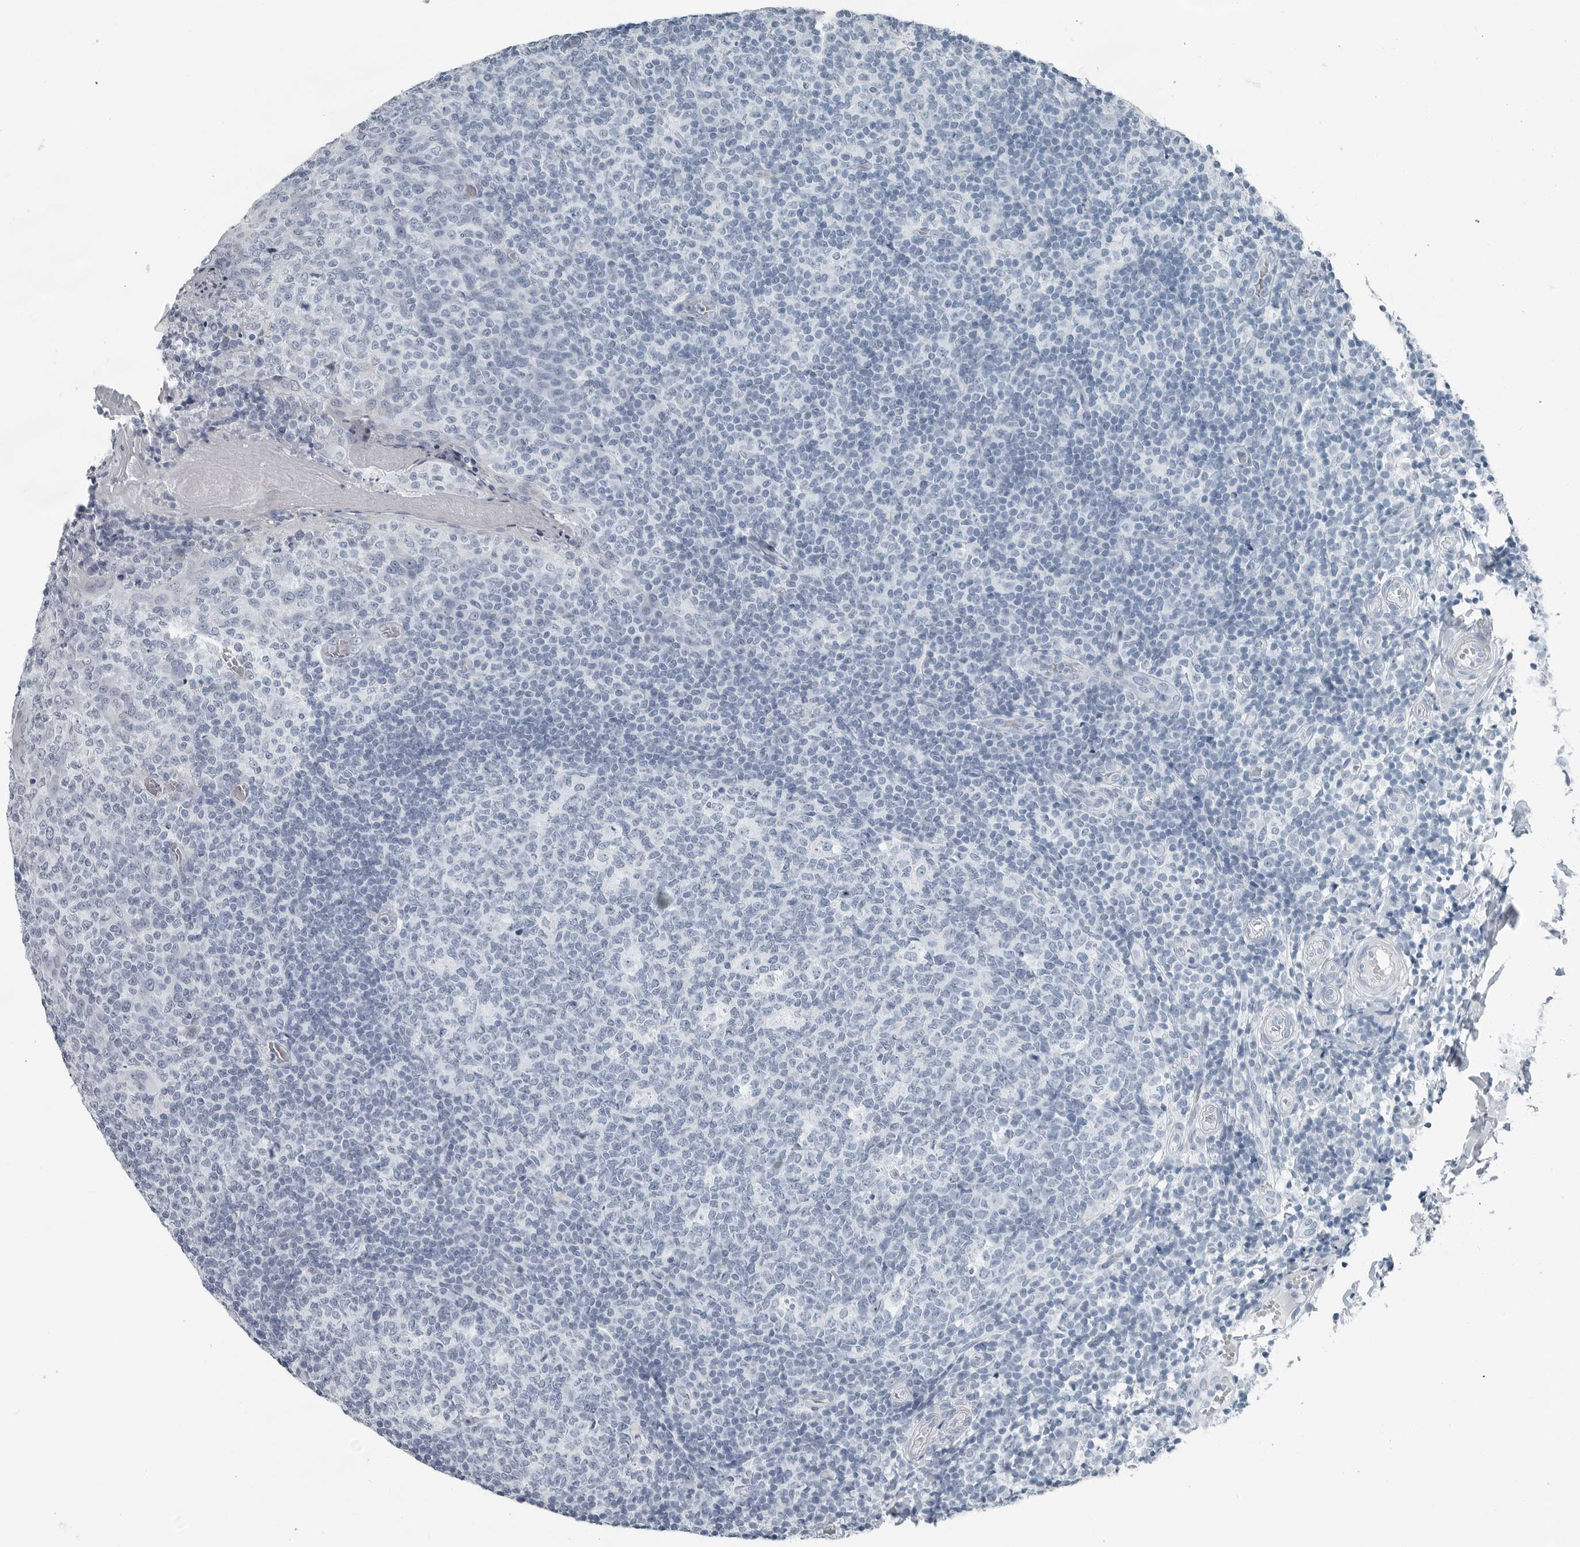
{"staining": {"intensity": "negative", "quantity": "none", "location": "none"}, "tissue": "tonsil", "cell_type": "Germinal center cells", "image_type": "normal", "snomed": [{"axis": "morphology", "description": "Normal tissue, NOS"}, {"axis": "topography", "description": "Tonsil"}], "caption": "This histopathology image is of benign tonsil stained with immunohistochemistry to label a protein in brown with the nuclei are counter-stained blue. There is no expression in germinal center cells. Nuclei are stained in blue.", "gene": "FABP6", "patient": {"sex": "female", "age": 19}}